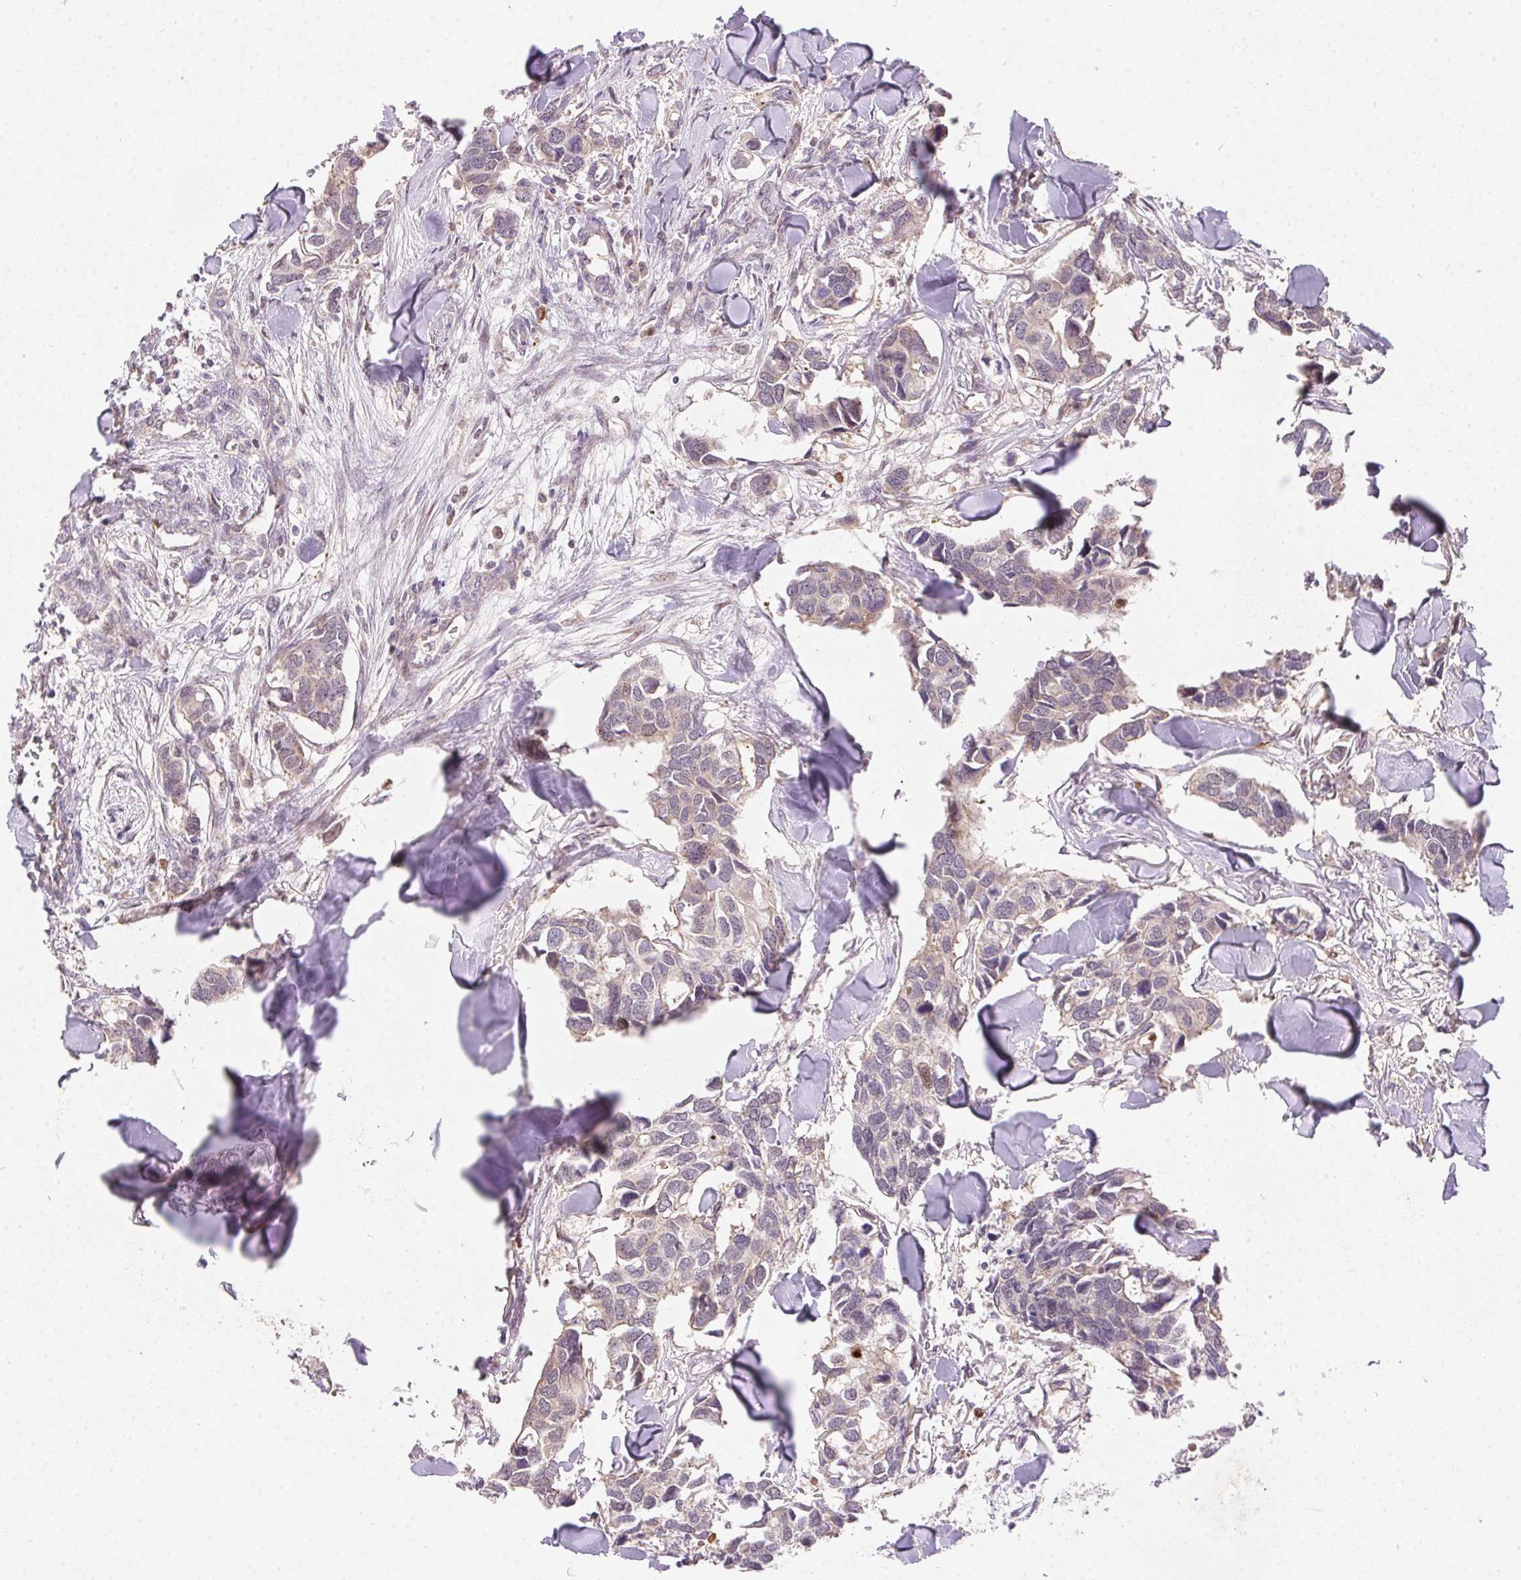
{"staining": {"intensity": "weak", "quantity": "25%-75%", "location": "cytoplasmic/membranous"}, "tissue": "breast cancer", "cell_type": "Tumor cells", "image_type": "cancer", "snomed": [{"axis": "morphology", "description": "Duct carcinoma"}, {"axis": "topography", "description": "Breast"}], "caption": "Protein analysis of infiltrating ductal carcinoma (breast) tissue shows weak cytoplasmic/membranous positivity in approximately 25%-75% of tumor cells.", "gene": "NUDT16", "patient": {"sex": "female", "age": 83}}